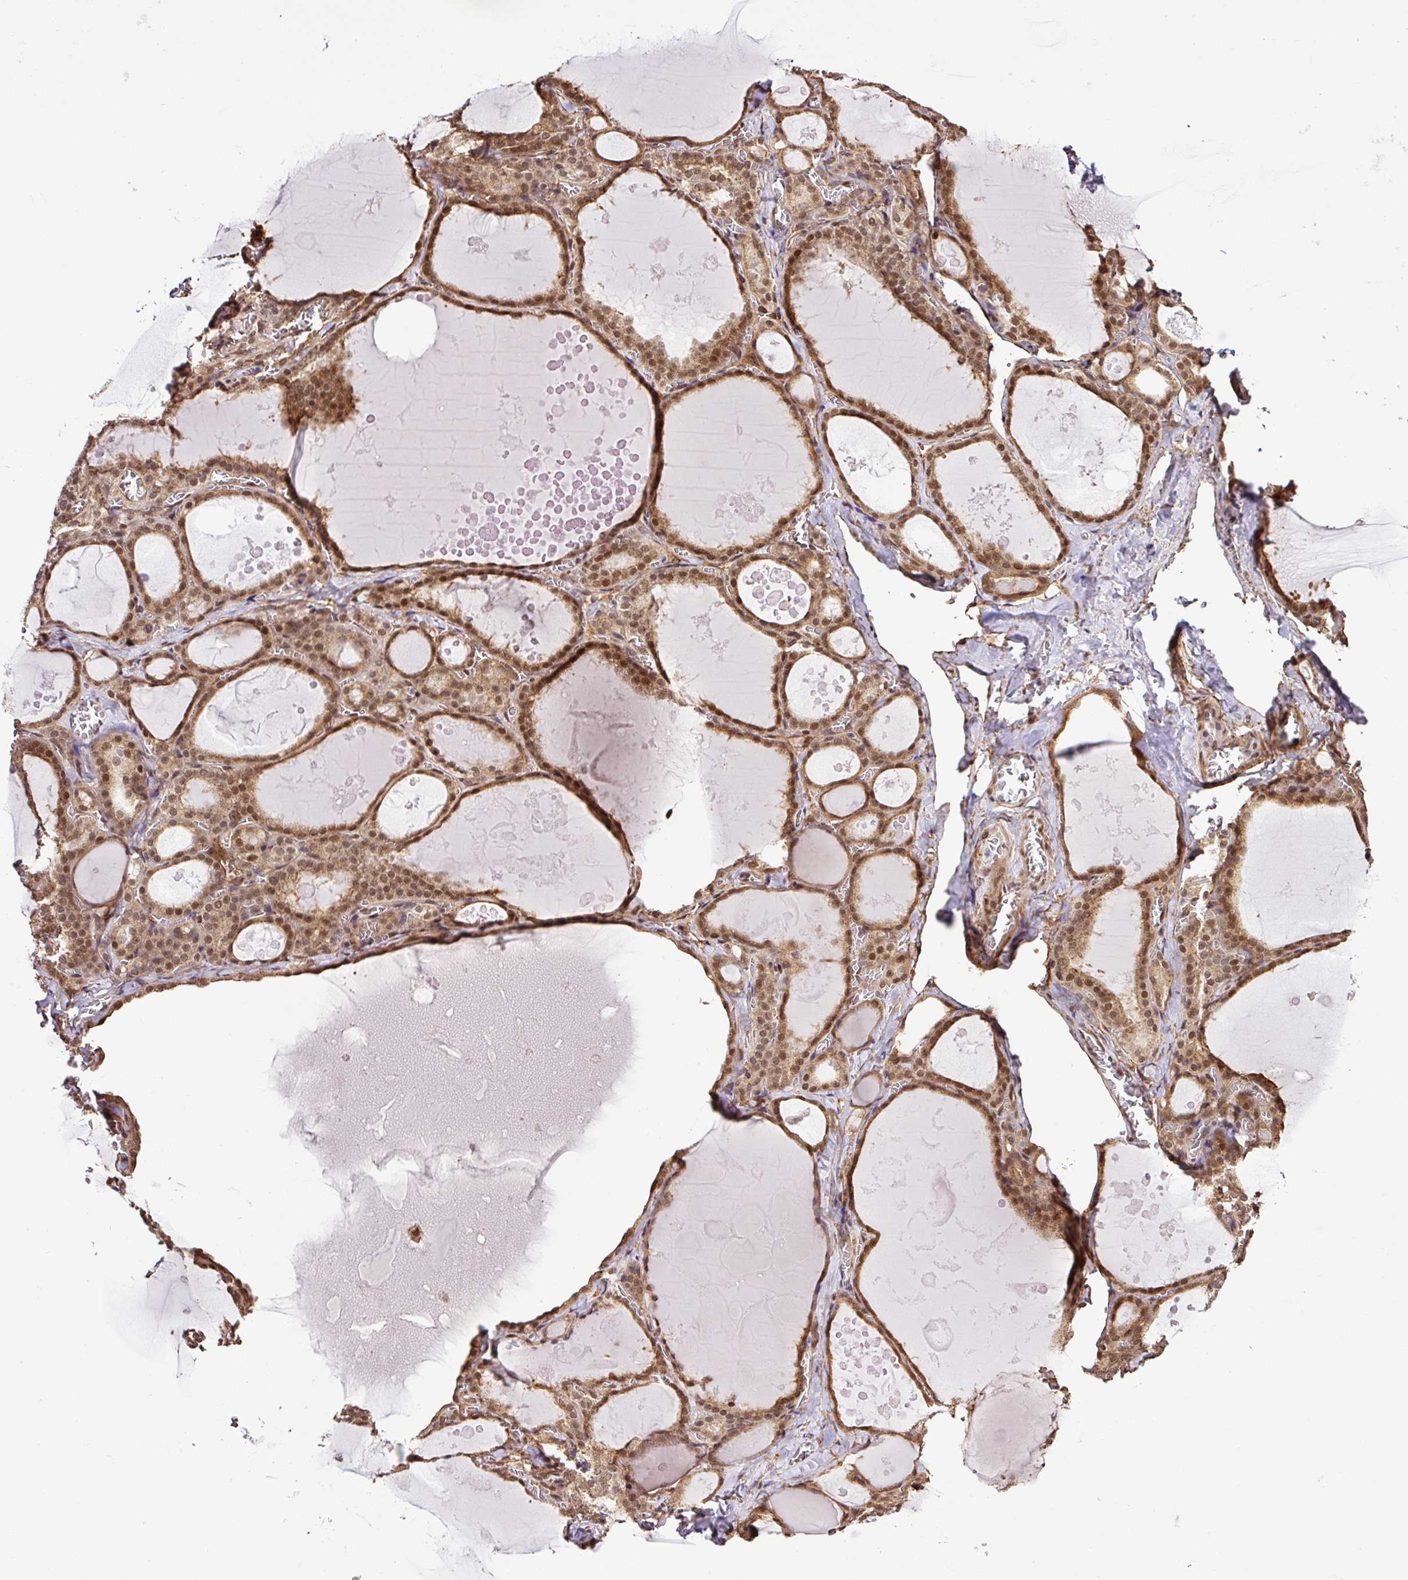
{"staining": {"intensity": "moderate", "quantity": ">75%", "location": "cytoplasmic/membranous,nuclear"}, "tissue": "thyroid gland", "cell_type": "Glandular cells", "image_type": "normal", "snomed": [{"axis": "morphology", "description": "Normal tissue, NOS"}, {"axis": "topography", "description": "Thyroid gland"}], "caption": "Approximately >75% of glandular cells in benign human thyroid gland show moderate cytoplasmic/membranous,nuclear protein expression as visualized by brown immunohistochemical staining.", "gene": "FAM153A", "patient": {"sex": "male", "age": 56}}